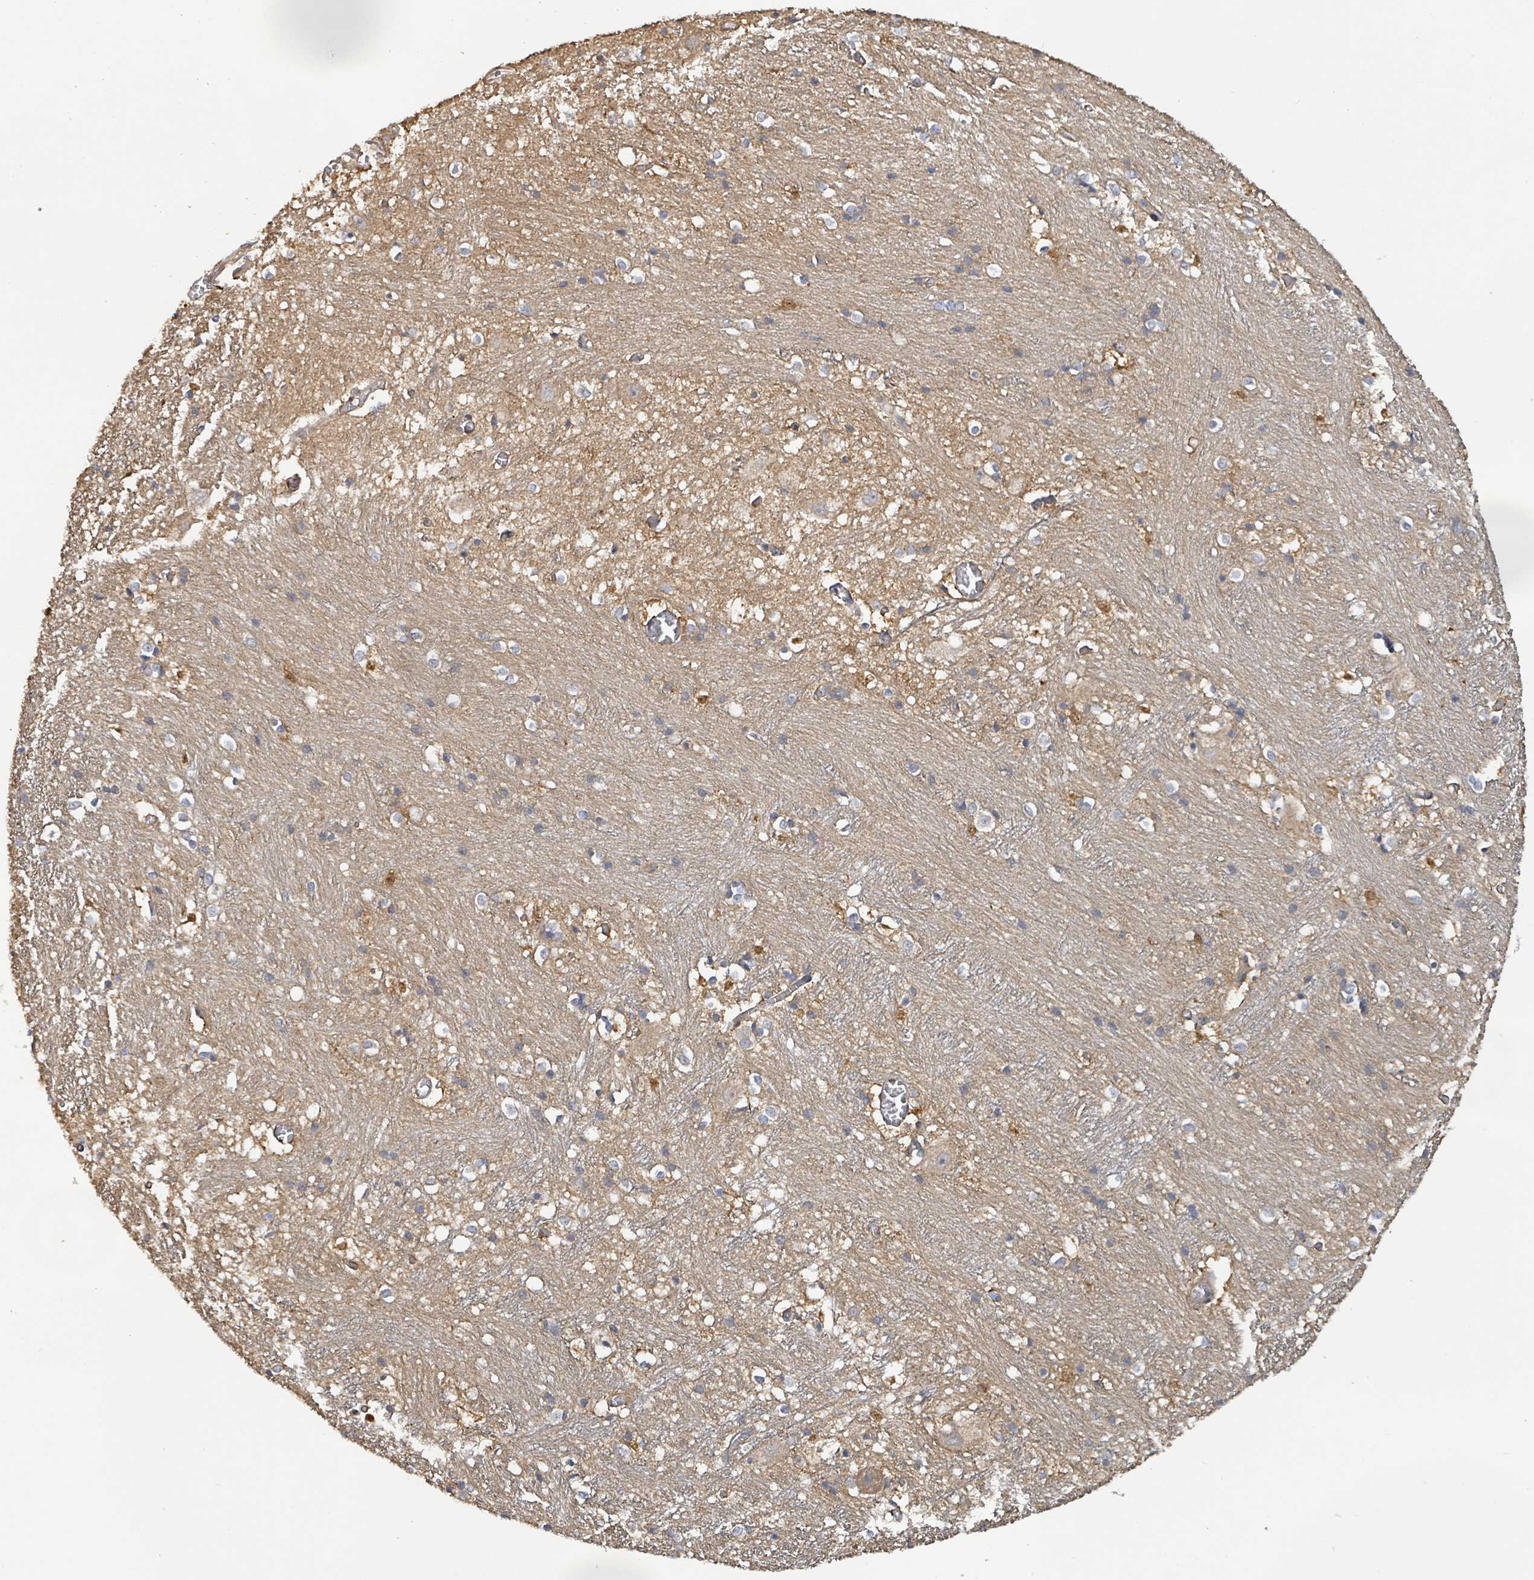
{"staining": {"intensity": "weak", "quantity": "25%-75%", "location": "cytoplasmic/membranous"}, "tissue": "caudate", "cell_type": "Glial cells", "image_type": "normal", "snomed": [{"axis": "morphology", "description": "Normal tissue, NOS"}, {"axis": "topography", "description": "Lateral ventricle wall"}], "caption": "IHC photomicrograph of normal caudate: human caudate stained using immunohistochemistry (IHC) shows low levels of weak protein expression localized specifically in the cytoplasmic/membranous of glial cells, appearing as a cytoplasmic/membranous brown color.", "gene": "KBTBD11", "patient": {"sex": "male", "age": 37}}